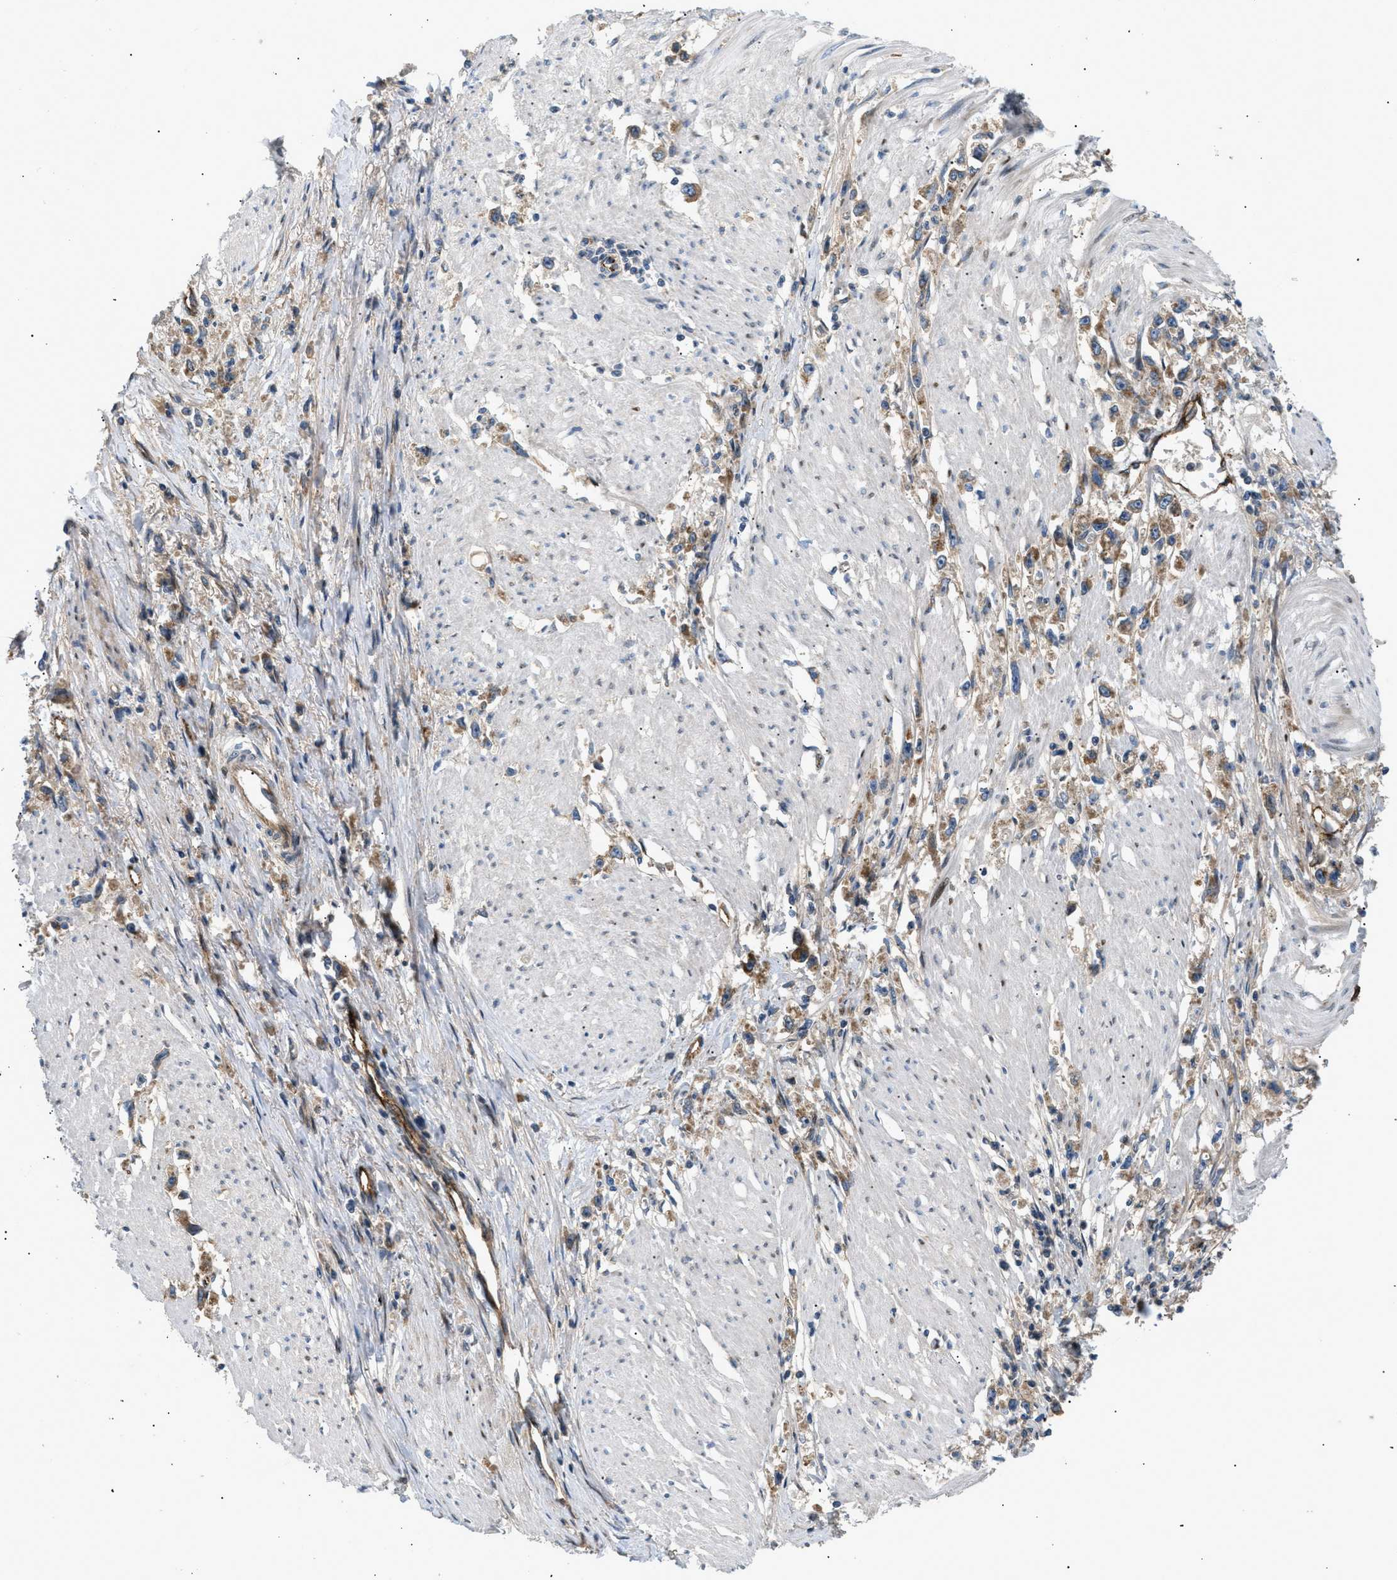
{"staining": {"intensity": "negative", "quantity": "none", "location": "none"}, "tissue": "stomach cancer", "cell_type": "Tumor cells", "image_type": "cancer", "snomed": [{"axis": "morphology", "description": "Adenocarcinoma, NOS"}, {"axis": "topography", "description": "Stomach"}], "caption": "Human adenocarcinoma (stomach) stained for a protein using IHC displays no positivity in tumor cells.", "gene": "LYSMD3", "patient": {"sex": "female", "age": 59}}